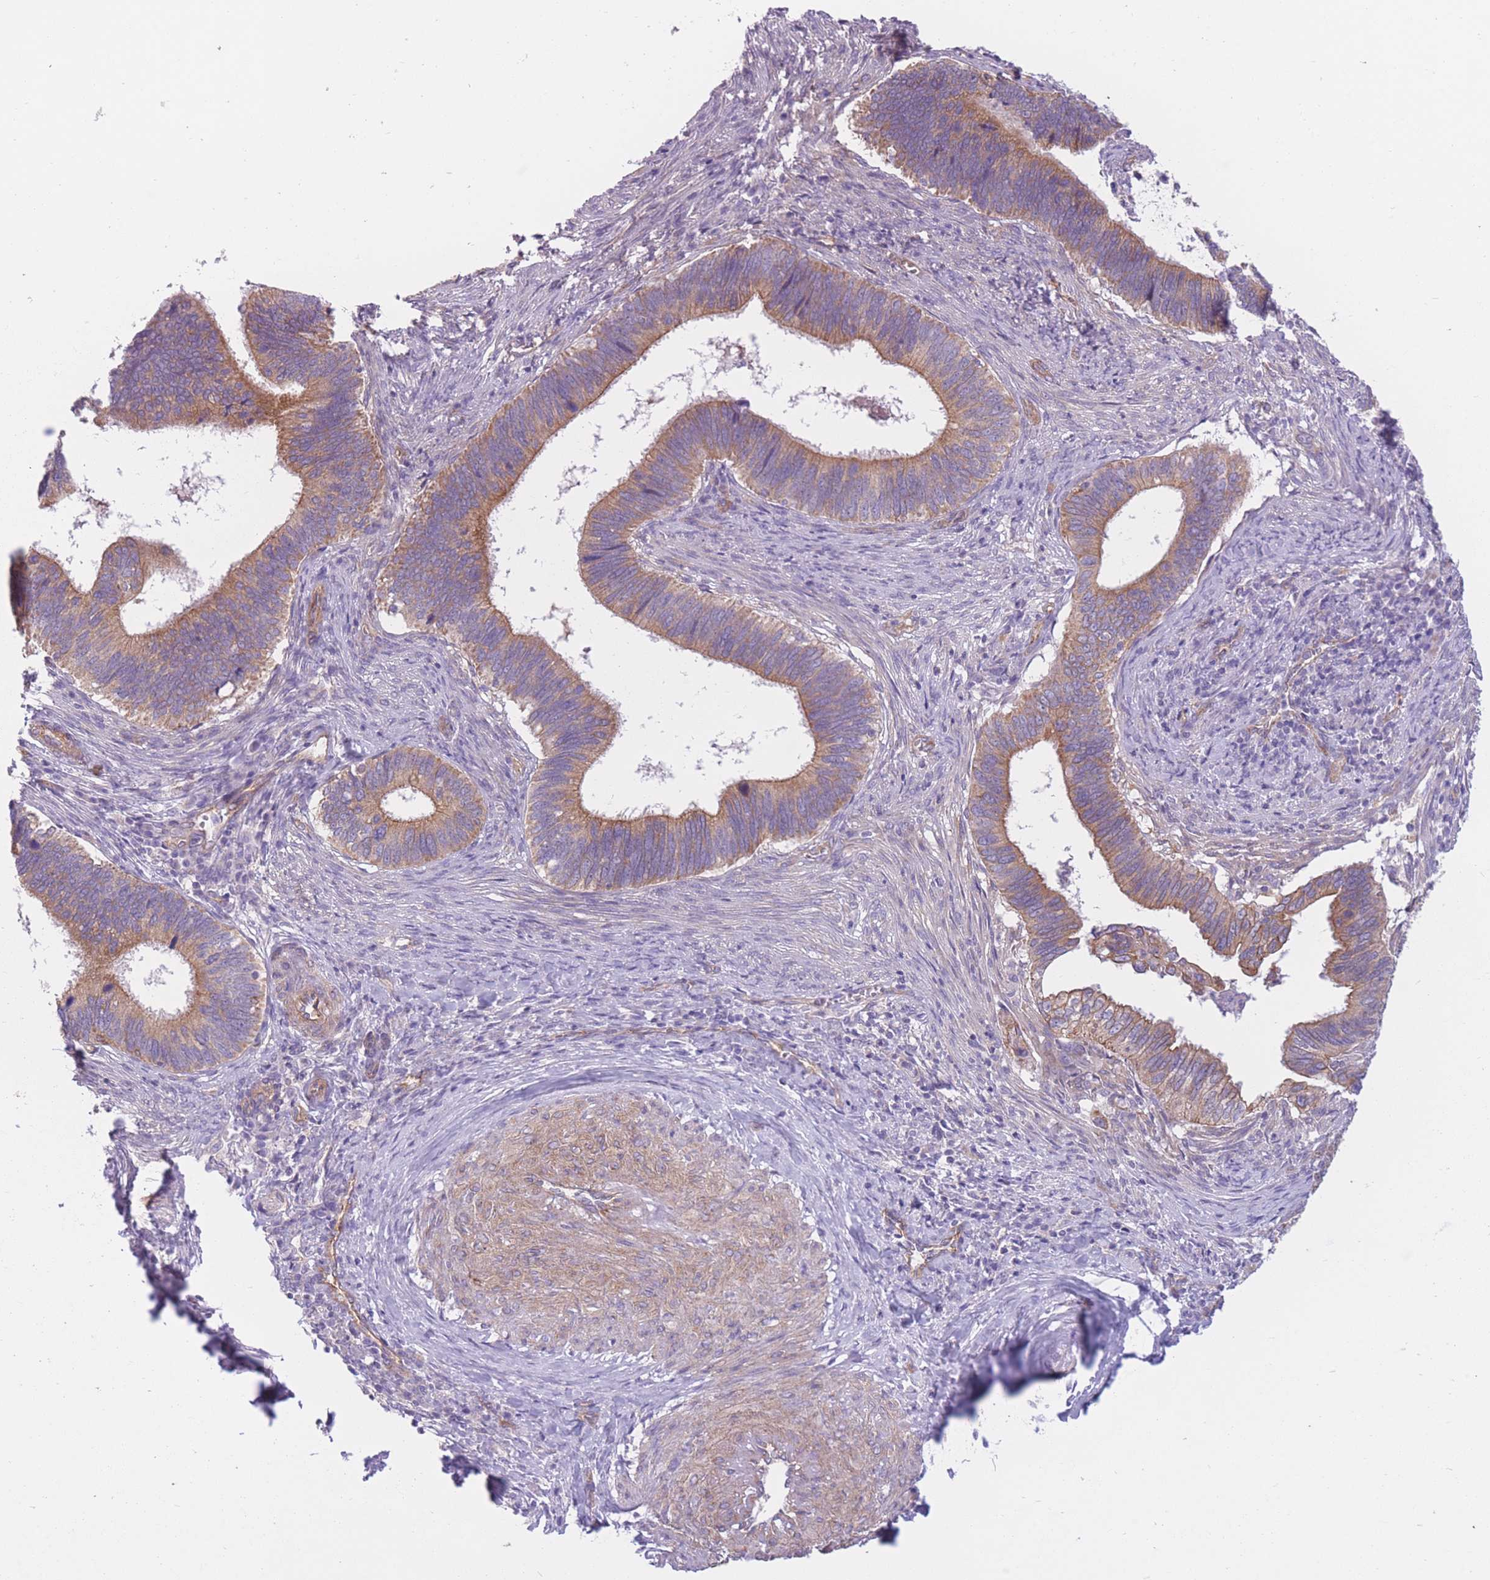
{"staining": {"intensity": "moderate", "quantity": ">75%", "location": "cytoplasmic/membranous"}, "tissue": "cervical cancer", "cell_type": "Tumor cells", "image_type": "cancer", "snomed": [{"axis": "morphology", "description": "Adenocarcinoma, NOS"}, {"axis": "topography", "description": "Cervix"}], "caption": "Protein positivity by immunohistochemistry displays moderate cytoplasmic/membranous expression in about >75% of tumor cells in adenocarcinoma (cervical).", "gene": "SERPINB3", "patient": {"sex": "female", "age": 42}}